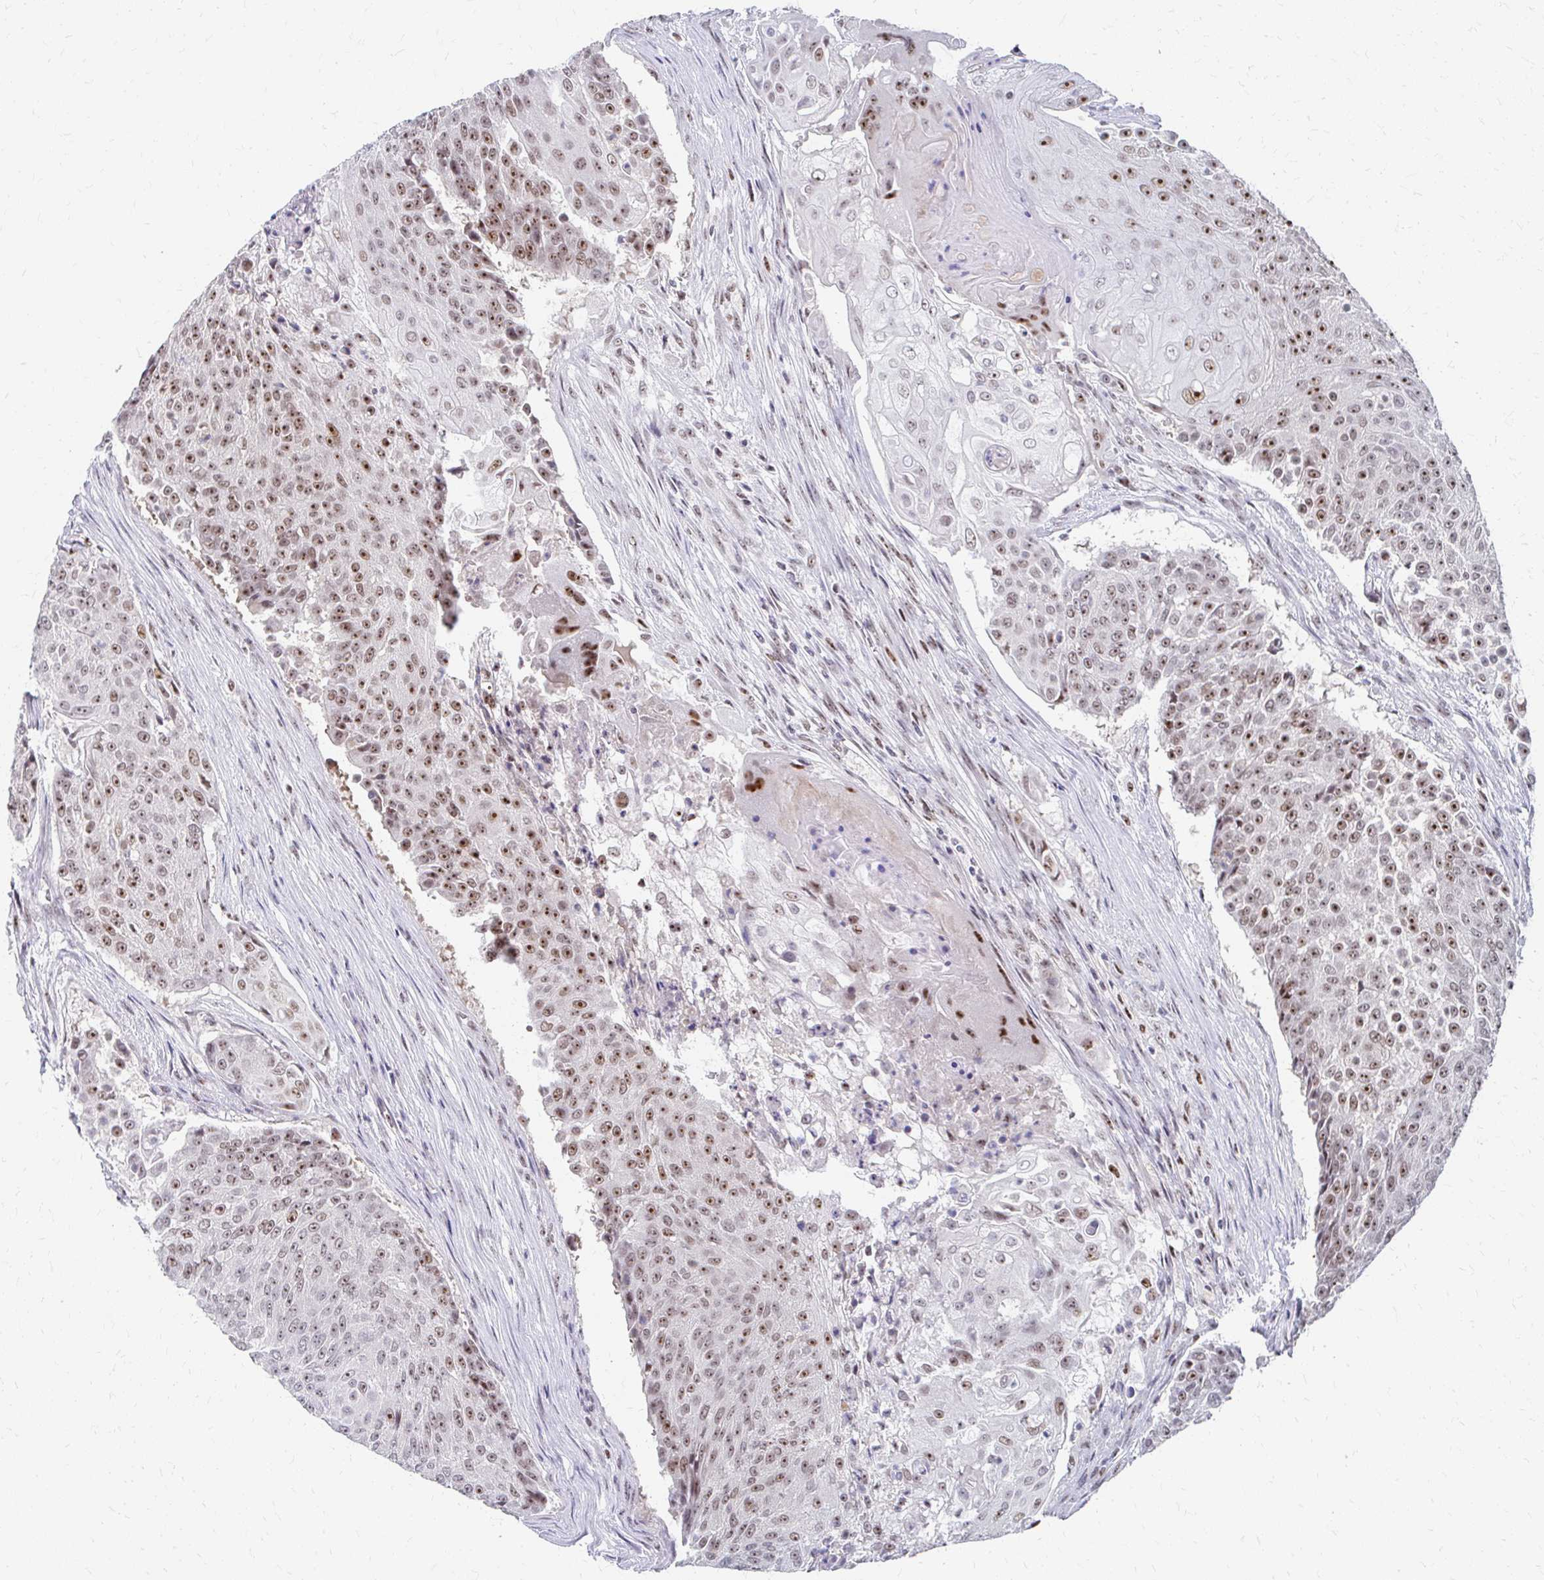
{"staining": {"intensity": "moderate", "quantity": ">75%", "location": "nuclear"}, "tissue": "urothelial cancer", "cell_type": "Tumor cells", "image_type": "cancer", "snomed": [{"axis": "morphology", "description": "Urothelial carcinoma, High grade"}, {"axis": "topography", "description": "Urinary bladder"}], "caption": "High-grade urothelial carcinoma stained with DAB immunohistochemistry (IHC) shows medium levels of moderate nuclear staining in approximately >75% of tumor cells. (DAB IHC with brightfield microscopy, high magnification).", "gene": "GTF2H1", "patient": {"sex": "female", "age": 63}}